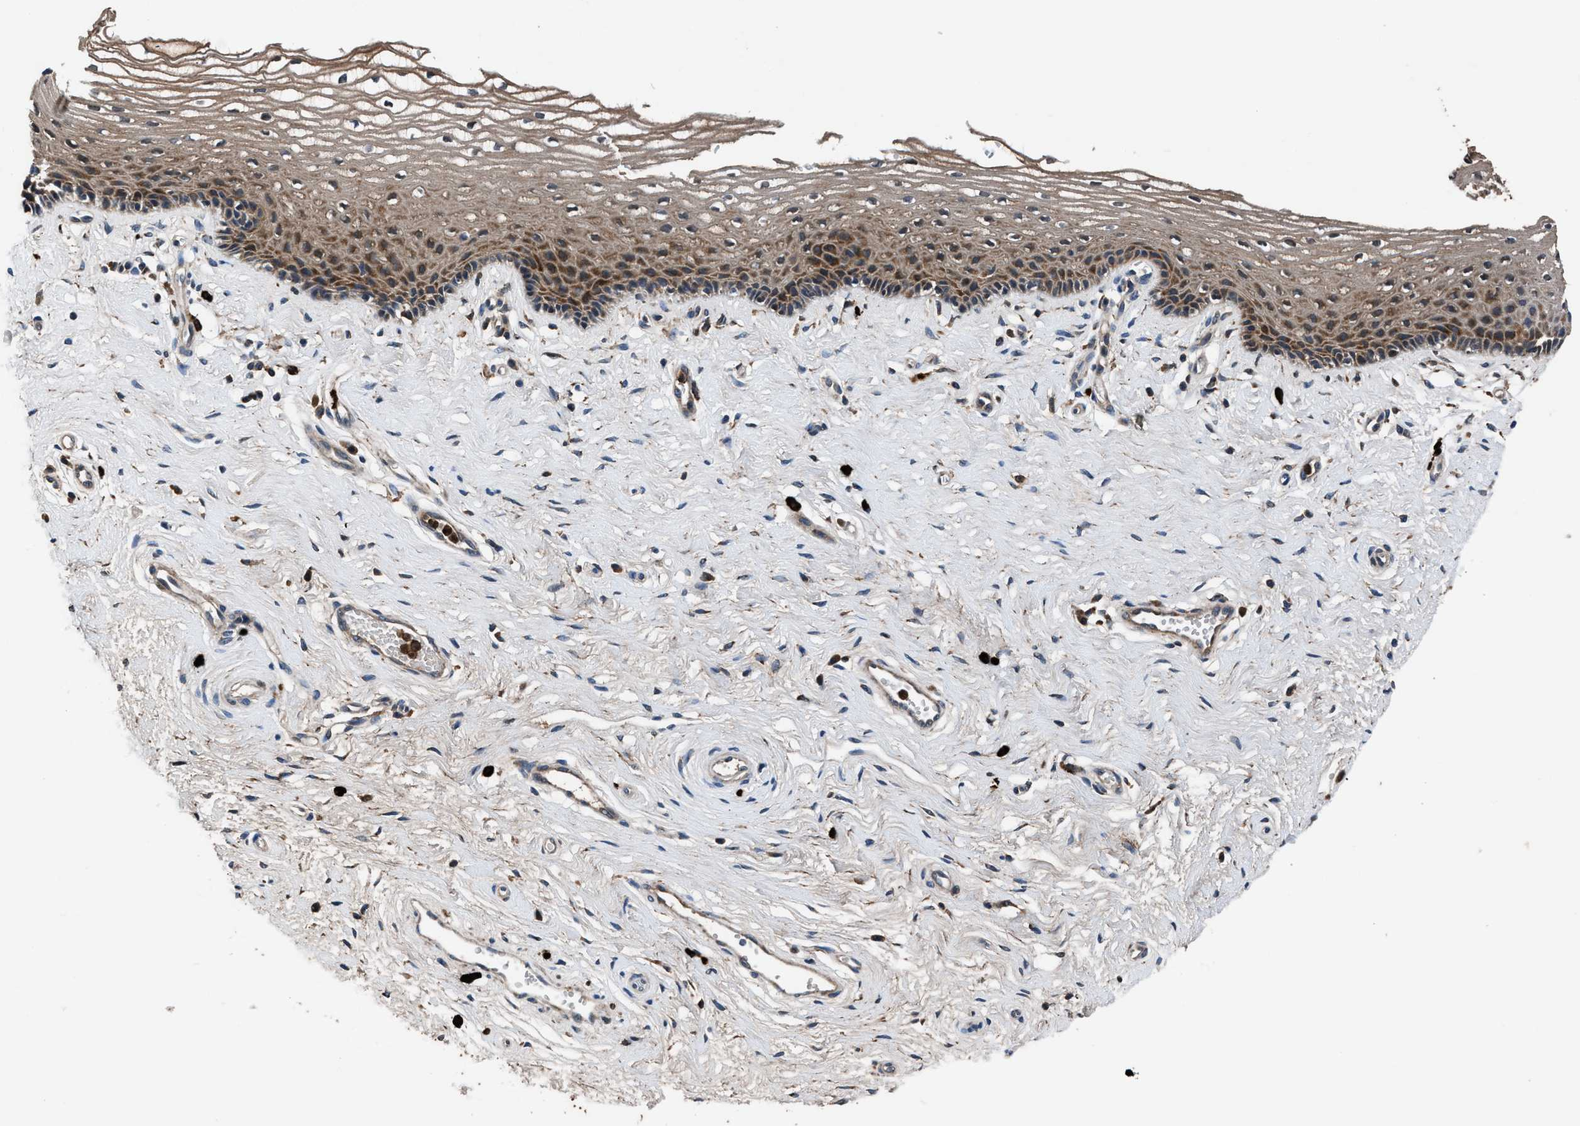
{"staining": {"intensity": "moderate", "quantity": "25%-75%", "location": "cytoplasmic/membranous"}, "tissue": "vagina", "cell_type": "Squamous epithelial cells", "image_type": "normal", "snomed": [{"axis": "morphology", "description": "Normal tissue, NOS"}, {"axis": "topography", "description": "Vagina"}], "caption": "Squamous epithelial cells exhibit medium levels of moderate cytoplasmic/membranous expression in approximately 25%-75% of cells in unremarkable human vagina.", "gene": "FAM221A", "patient": {"sex": "female", "age": 46}}